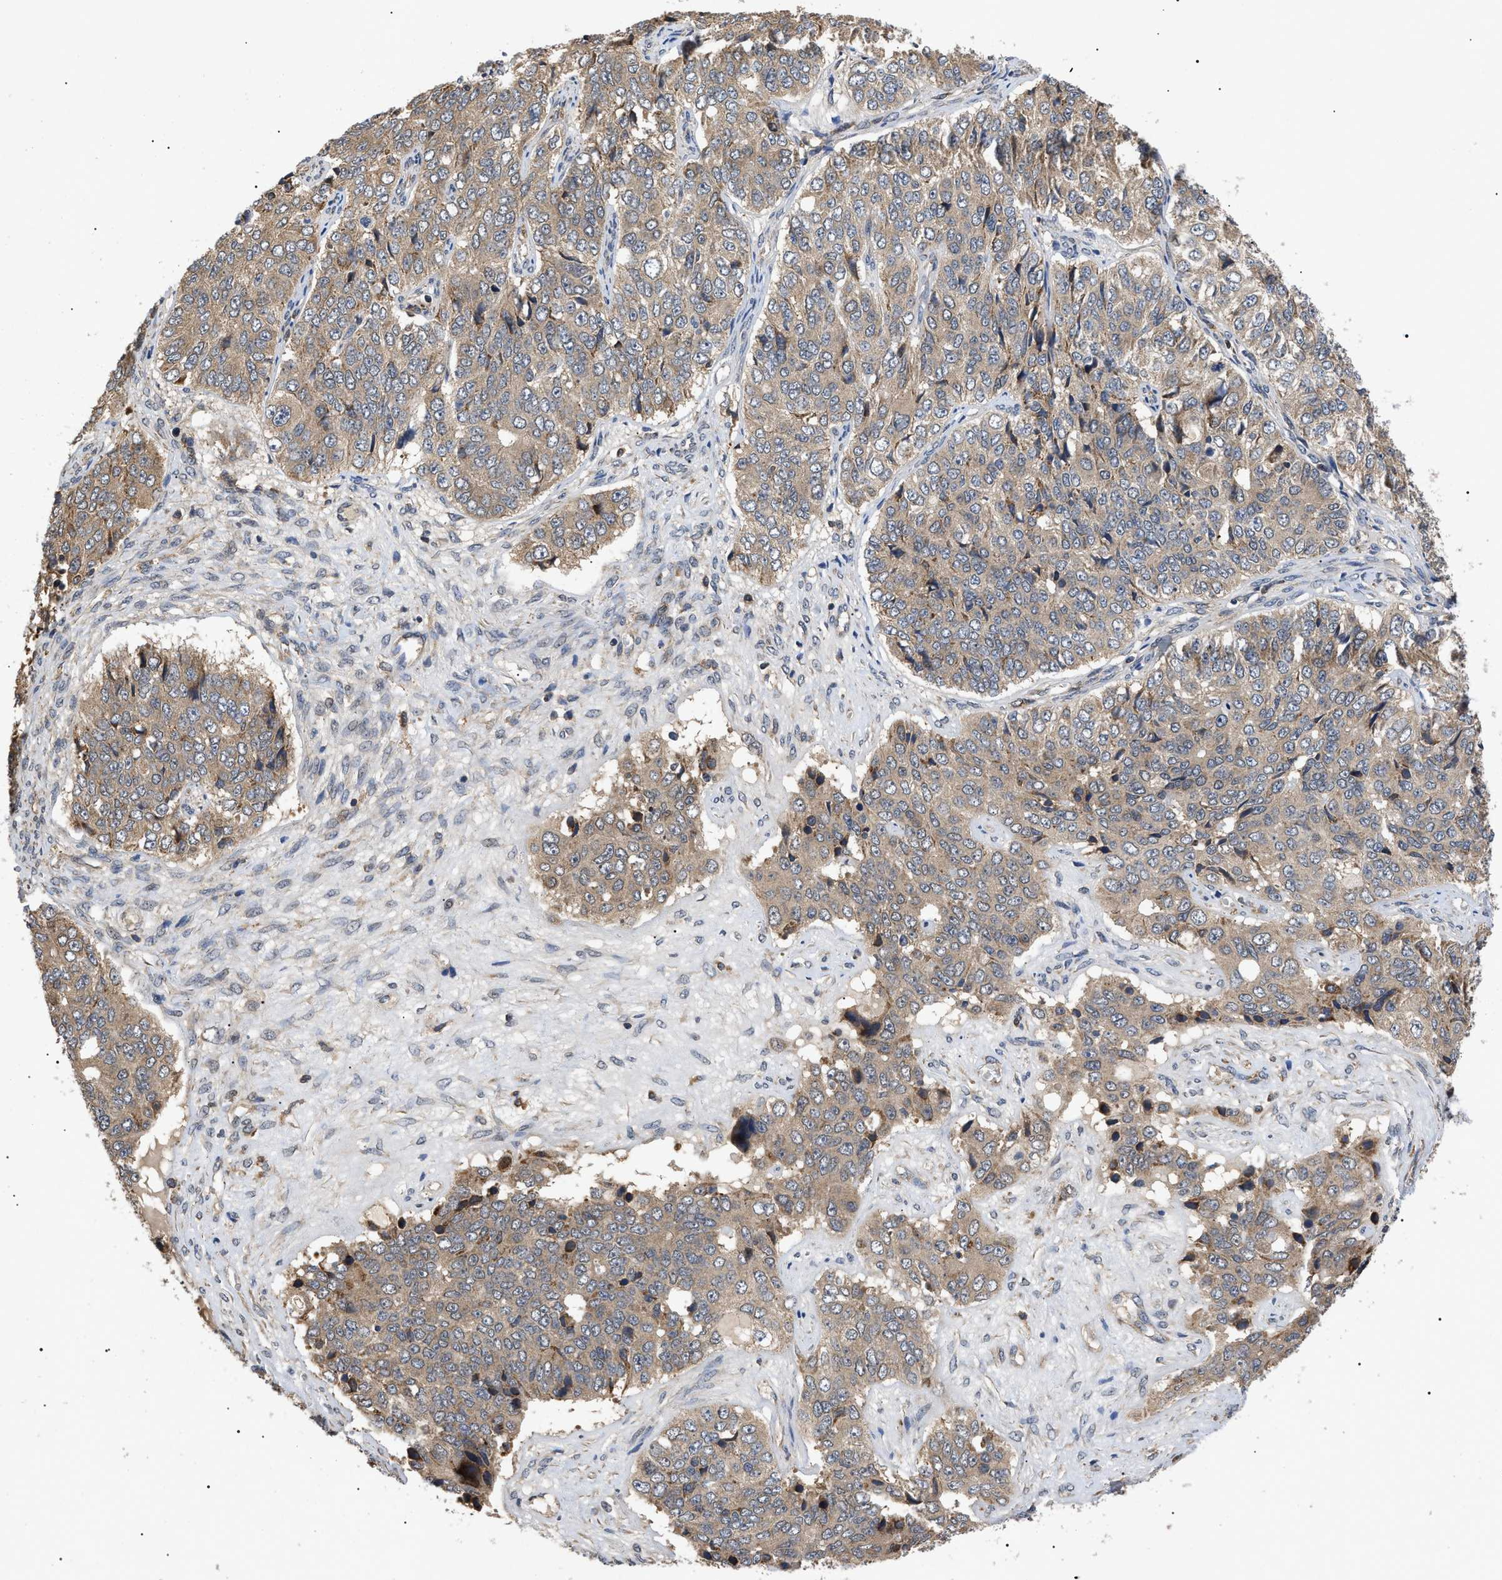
{"staining": {"intensity": "weak", "quantity": ">75%", "location": "cytoplasmic/membranous"}, "tissue": "ovarian cancer", "cell_type": "Tumor cells", "image_type": "cancer", "snomed": [{"axis": "morphology", "description": "Carcinoma, endometroid"}, {"axis": "topography", "description": "Ovary"}], "caption": "Ovarian endometroid carcinoma tissue reveals weak cytoplasmic/membranous staining in about >75% of tumor cells", "gene": "ASTL", "patient": {"sex": "female", "age": 51}}